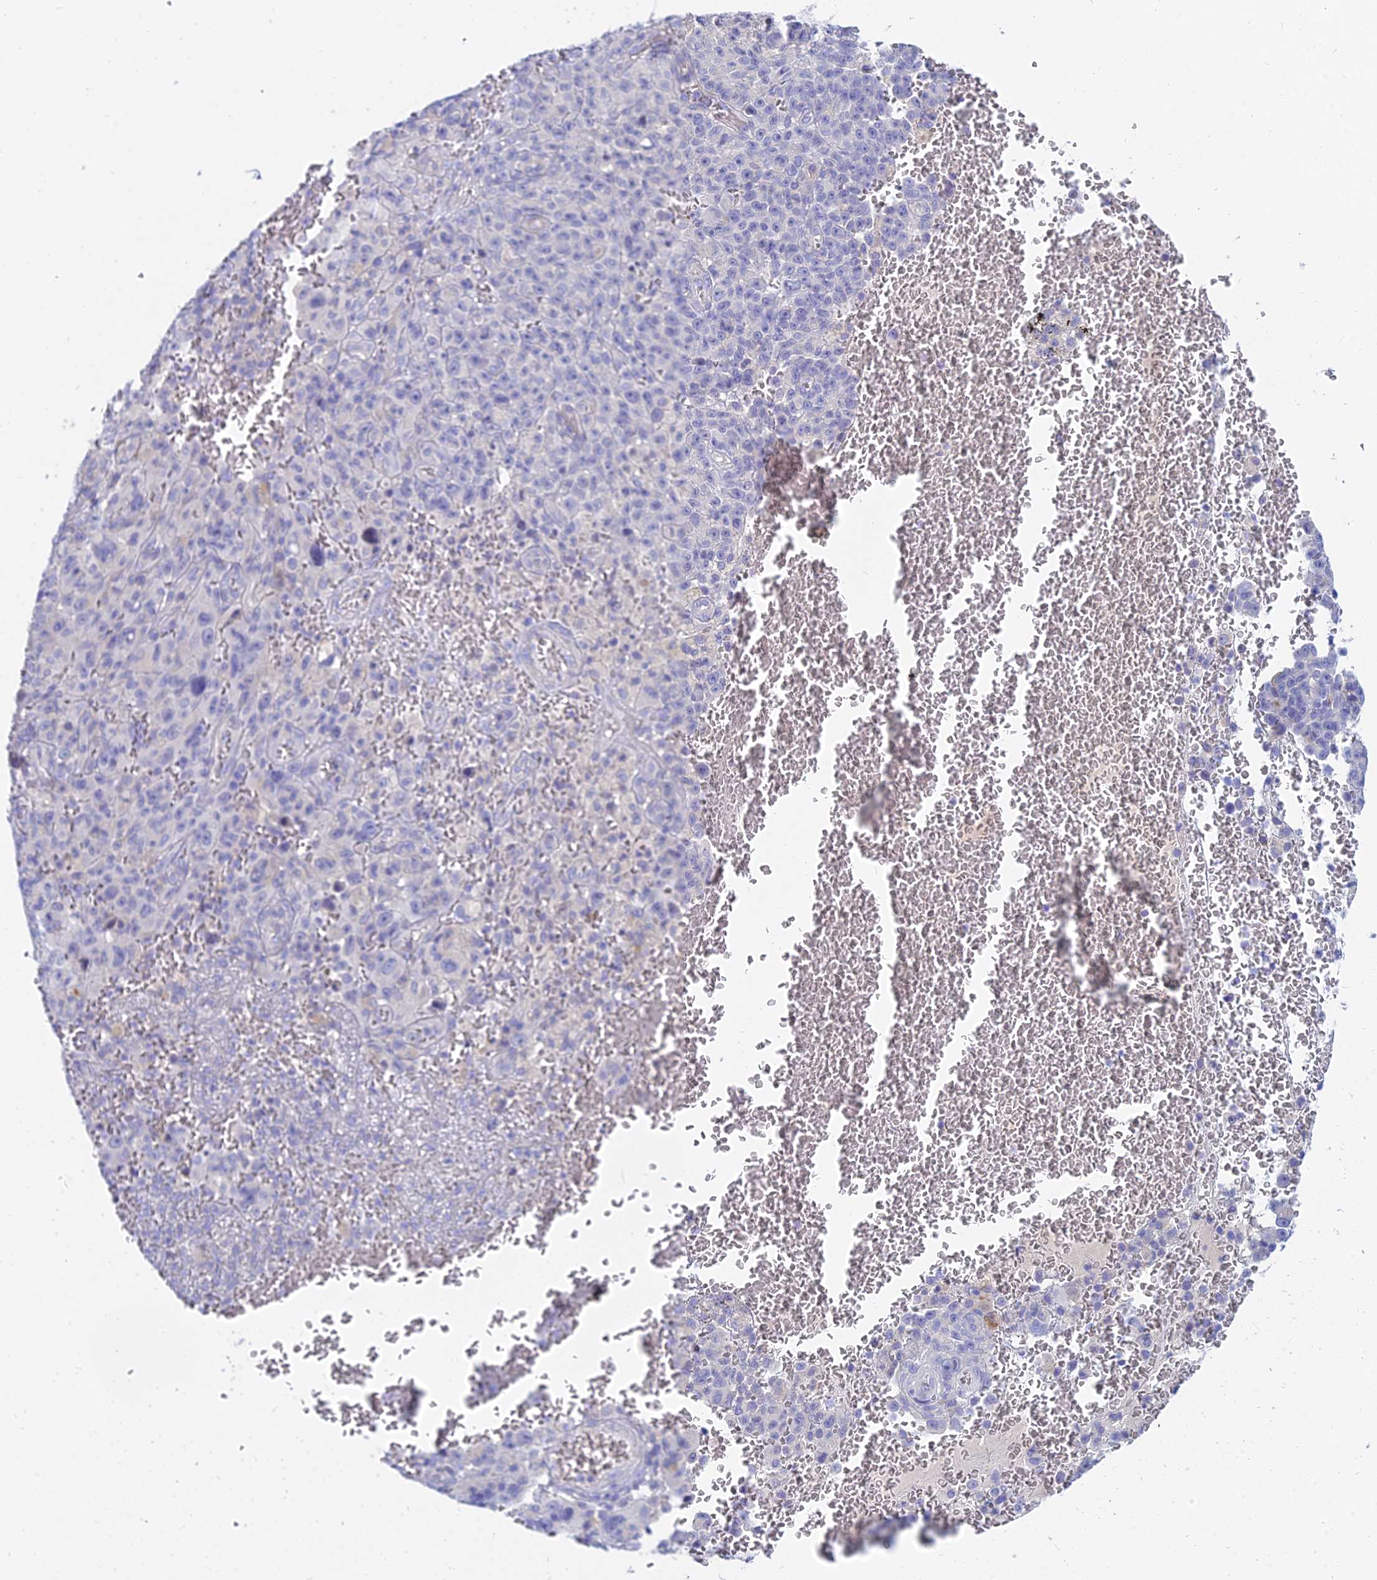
{"staining": {"intensity": "negative", "quantity": "none", "location": "none"}, "tissue": "melanoma", "cell_type": "Tumor cells", "image_type": "cancer", "snomed": [{"axis": "morphology", "description": "Malignant melanoma, NOS"}, {"axis": "topography", "description": "Skin"}], "caption": "Immunohistochemistry histopathology image of melanoma stained for a protein (brown), which shows no expression in tumor cells.", "gene": "ZNF552", "patient": {"sex": "female", "age": 82}}